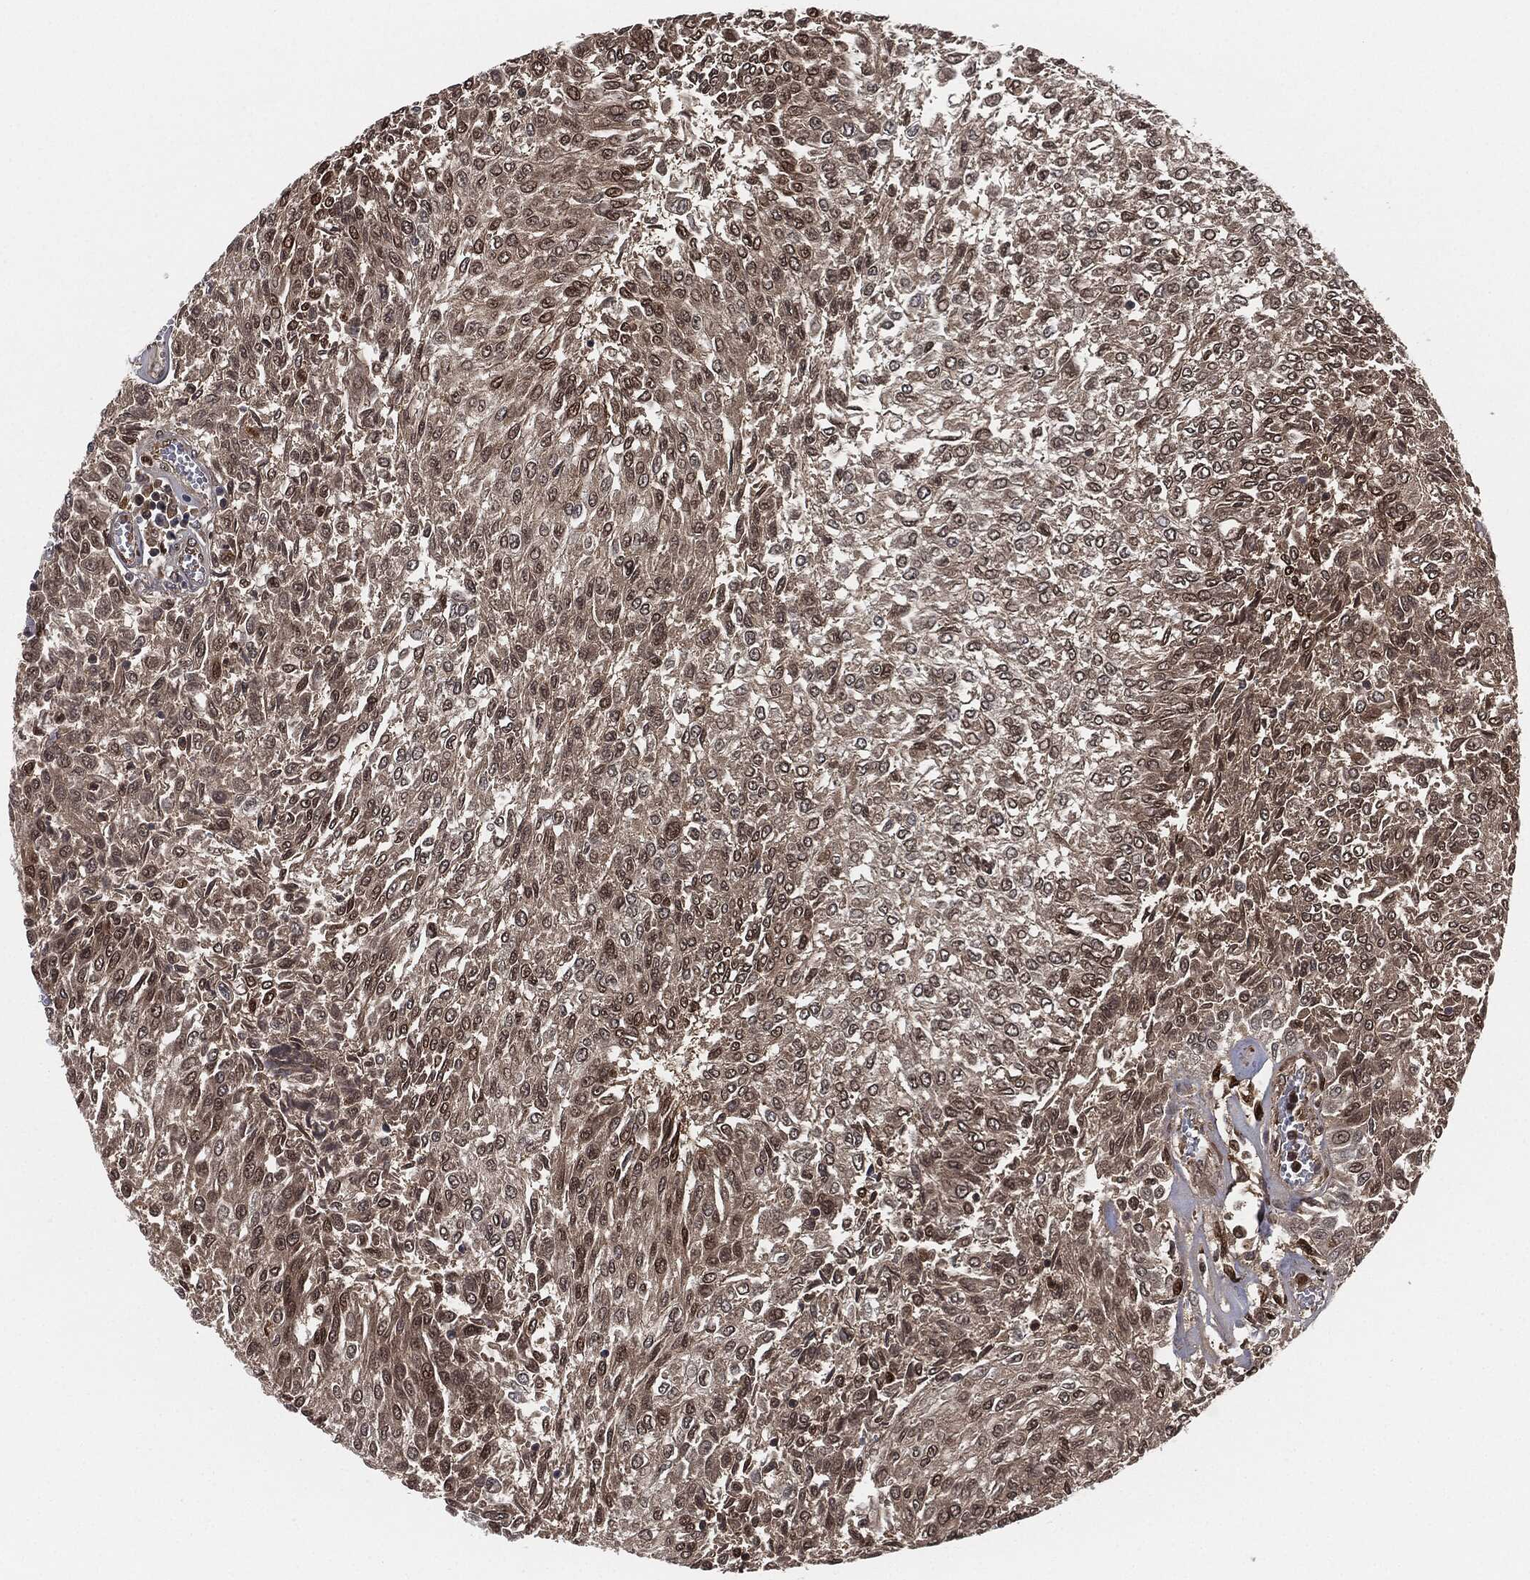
{"staining": {"intensity": "weak", "quantity": "25%-75%", "location": "nuclear"}, "tissue": "urothelial cancer", "cell_type": "Tumor cells", "image_type": "cancer", "snomed": [{"axis": "morphology", "description": "Urothelial carcinoma, Low grade"}, {"axis": "topography", "description": "Urinary bladder"}], "caption": "Protein expression analysis of urothelial cancer reveals weak nuclear staining in about 25%-75% of tumor cells. (DAB IHC, brown staining for protein, blue staining for nuclei).", "gene": "CAPRIN2", "patient": {"sex": "male", "age": 78}}